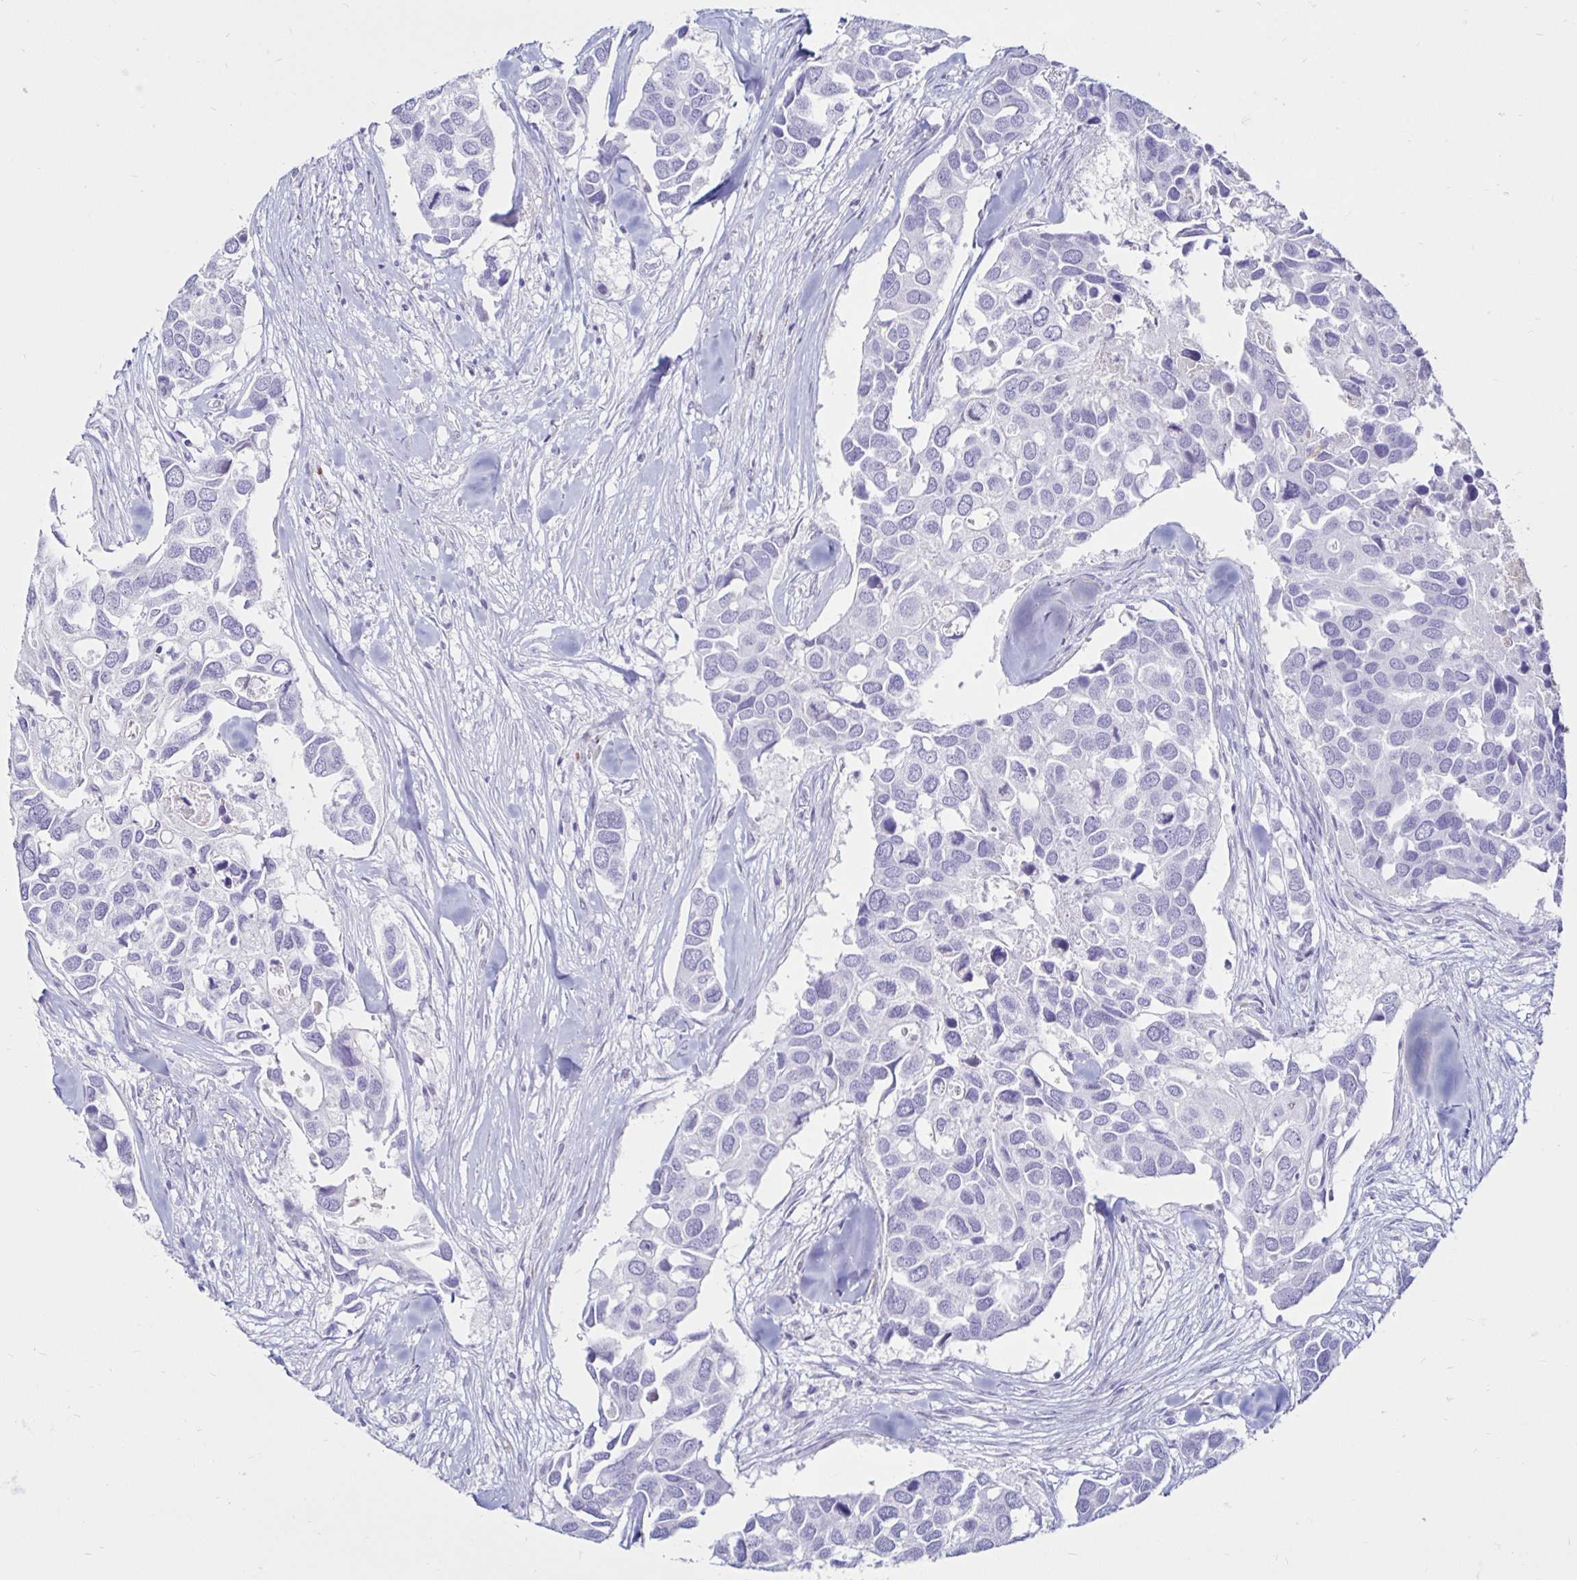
{"staining": {"intensity": "negative", "quantity": "none", "location": "none"}, "tissue": "breast cancer", "cell_type": "Tumor cells", "image_type": "cancer", "snomed": [{"axis": "morphology", "description": "Duct carcinoma"}, {"axis": "topography", "description": "Breast"}], "caption": "A photomicrograph of intraductal carcinoma (breast) stained for a protein displays no brown staining in tumor cells. (DAB IHC, high magnification).", "gene": "TIMP1", "patient": {"sex": "female", "age": 83}}